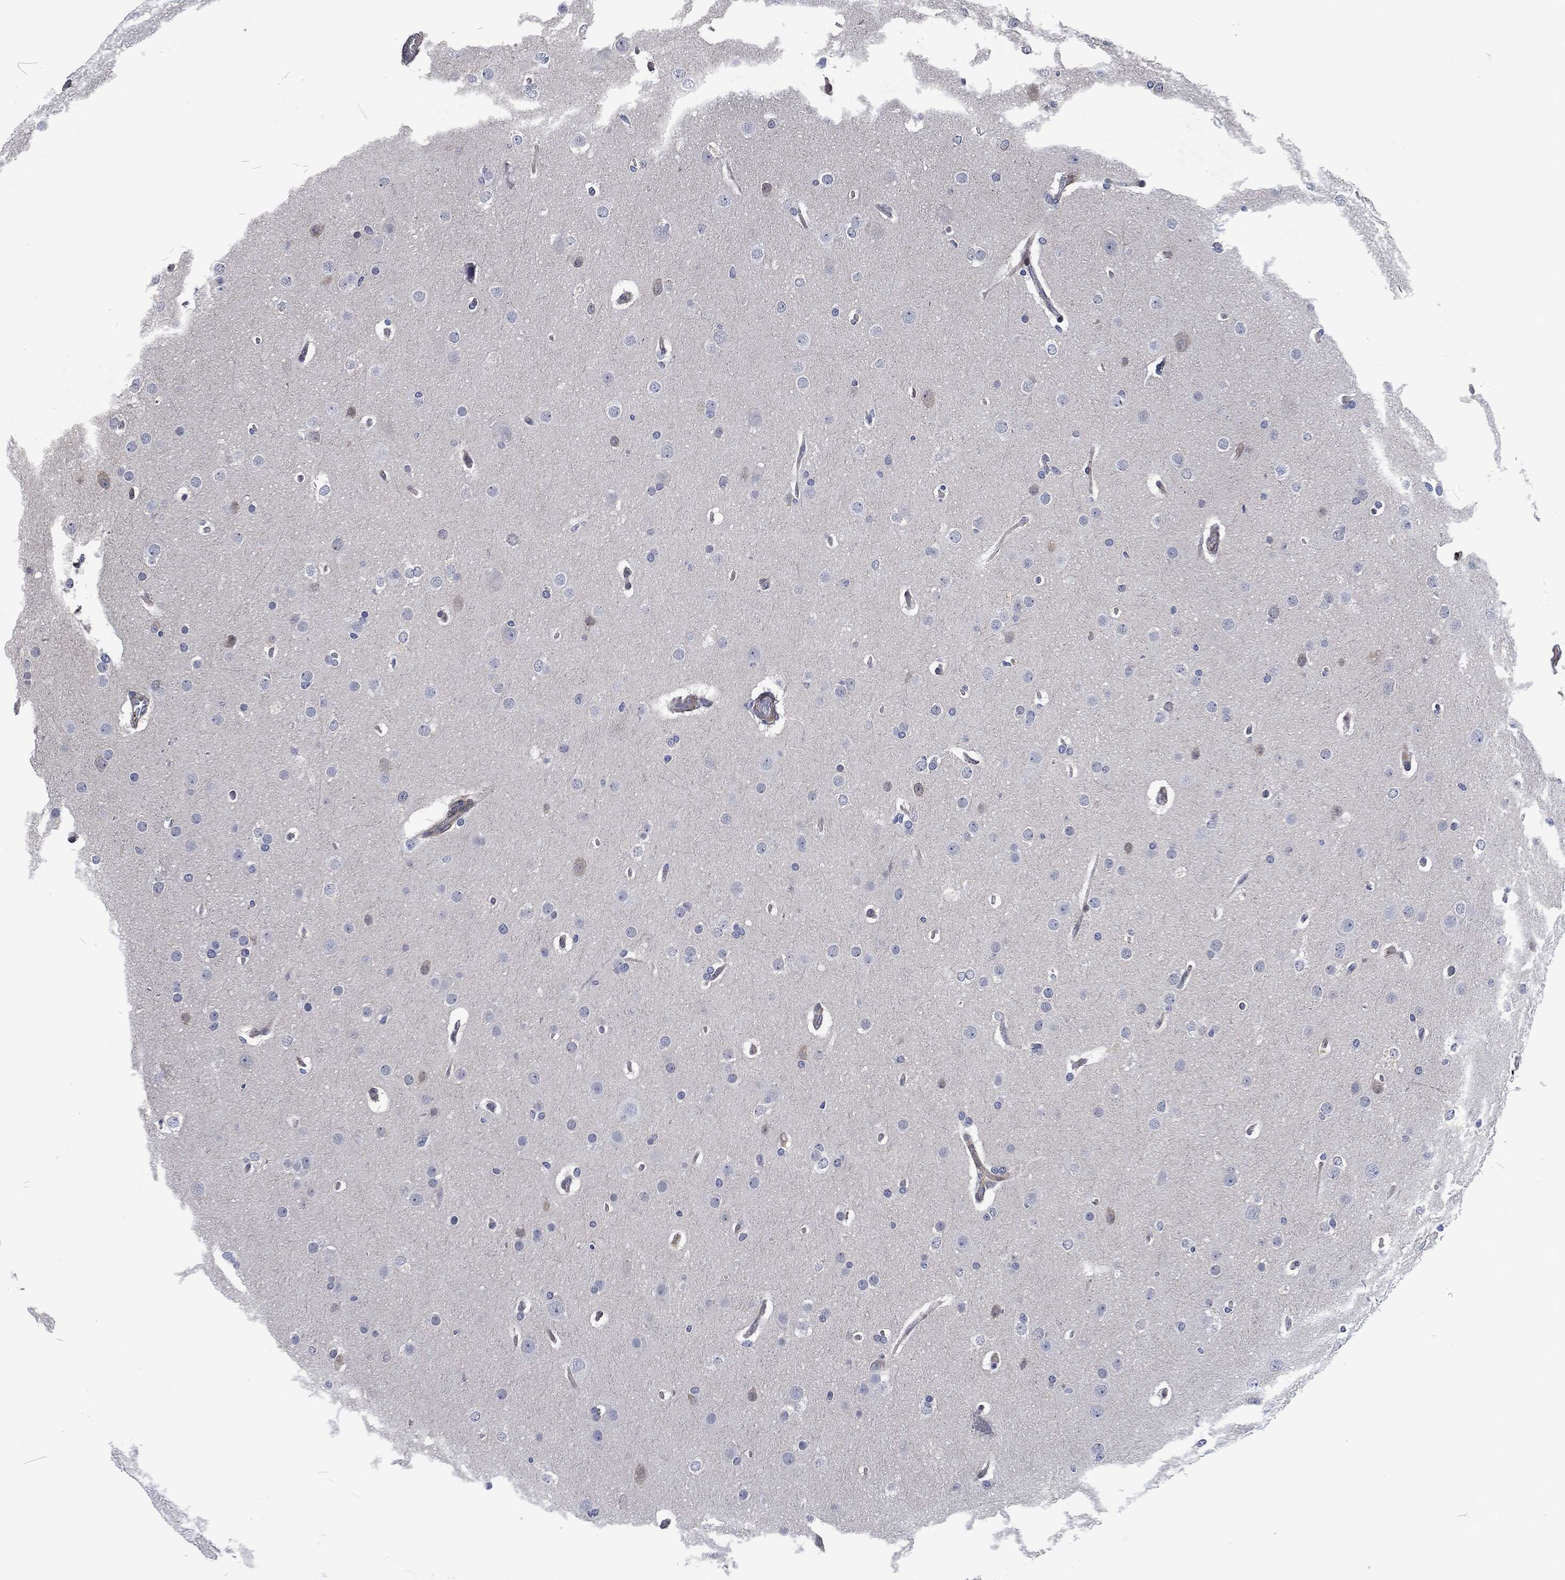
{"staining": {"intensity": "negative", "quantity": "none", "location": "none"}, "tissue": "glioma", "cell_type": "Tumor cells", "image_type": "cancer", "snomed": [{"axis": "morphology", "description": "Glioma, malignant, Low grade"}, {"axis": "topography", "description": "Brain"}], "caption": "A photomicrograph of glioma stained for a protein shows no brown staining in tumor cells.", "gene": "MPO", "patient": {"sex": "female", "age": 37}}